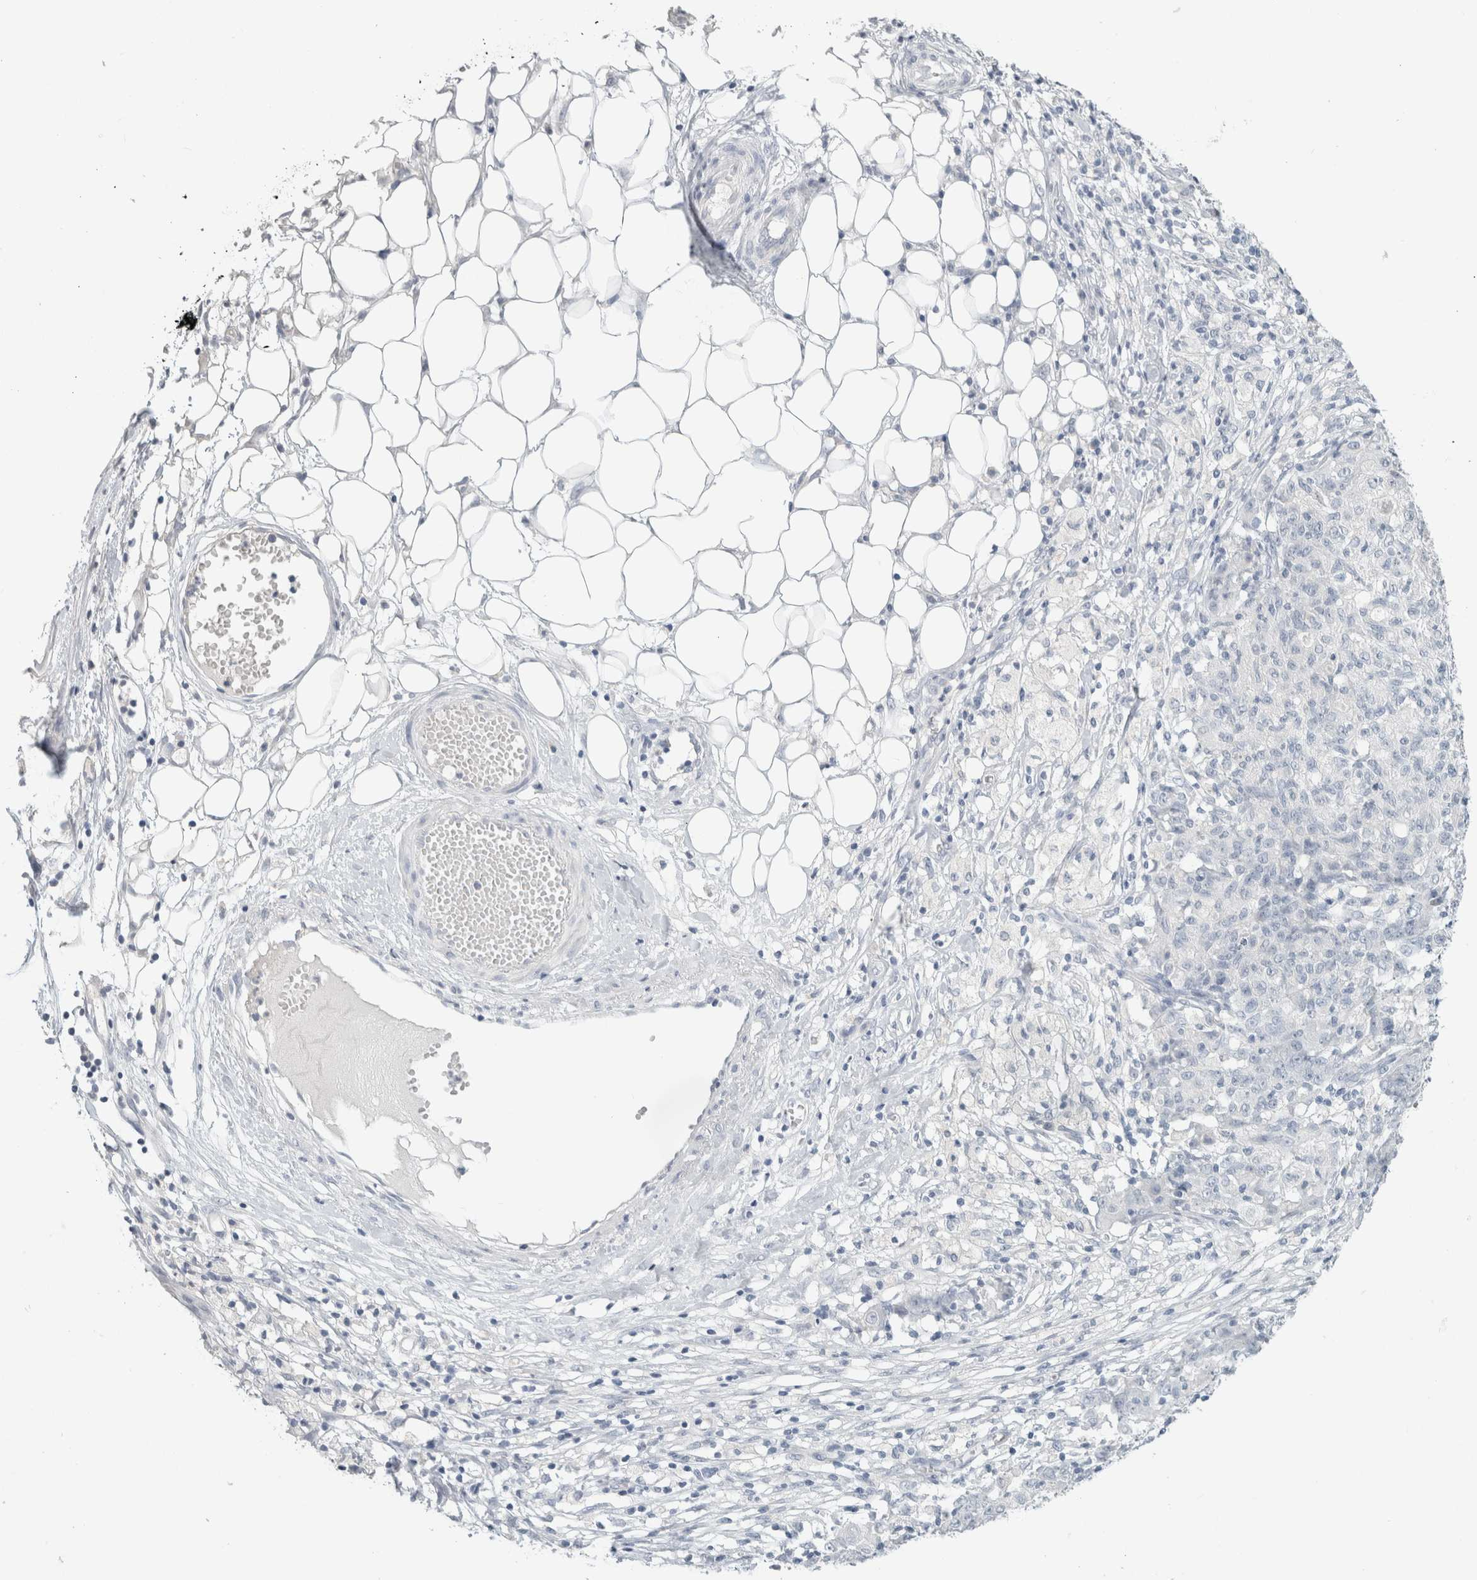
{"staining": {"intensity": "negative", "quantity": "none", "location": "none"}, "tissue": "ovarian cancer", "cell_type": "Tumor cells", "image_type": "cancer", "snomed": [{"axis": "morphology", "description": "Carcinoma, endometroid"}, {"axis": "topography", "description": "Ovary"}], "caption": "Image shows no significant protein positivity in tumor cells of ovarian endometroid carcinoma.", "gene": "SLC6A1", "patient": {"sex": "female", "age": 42}}